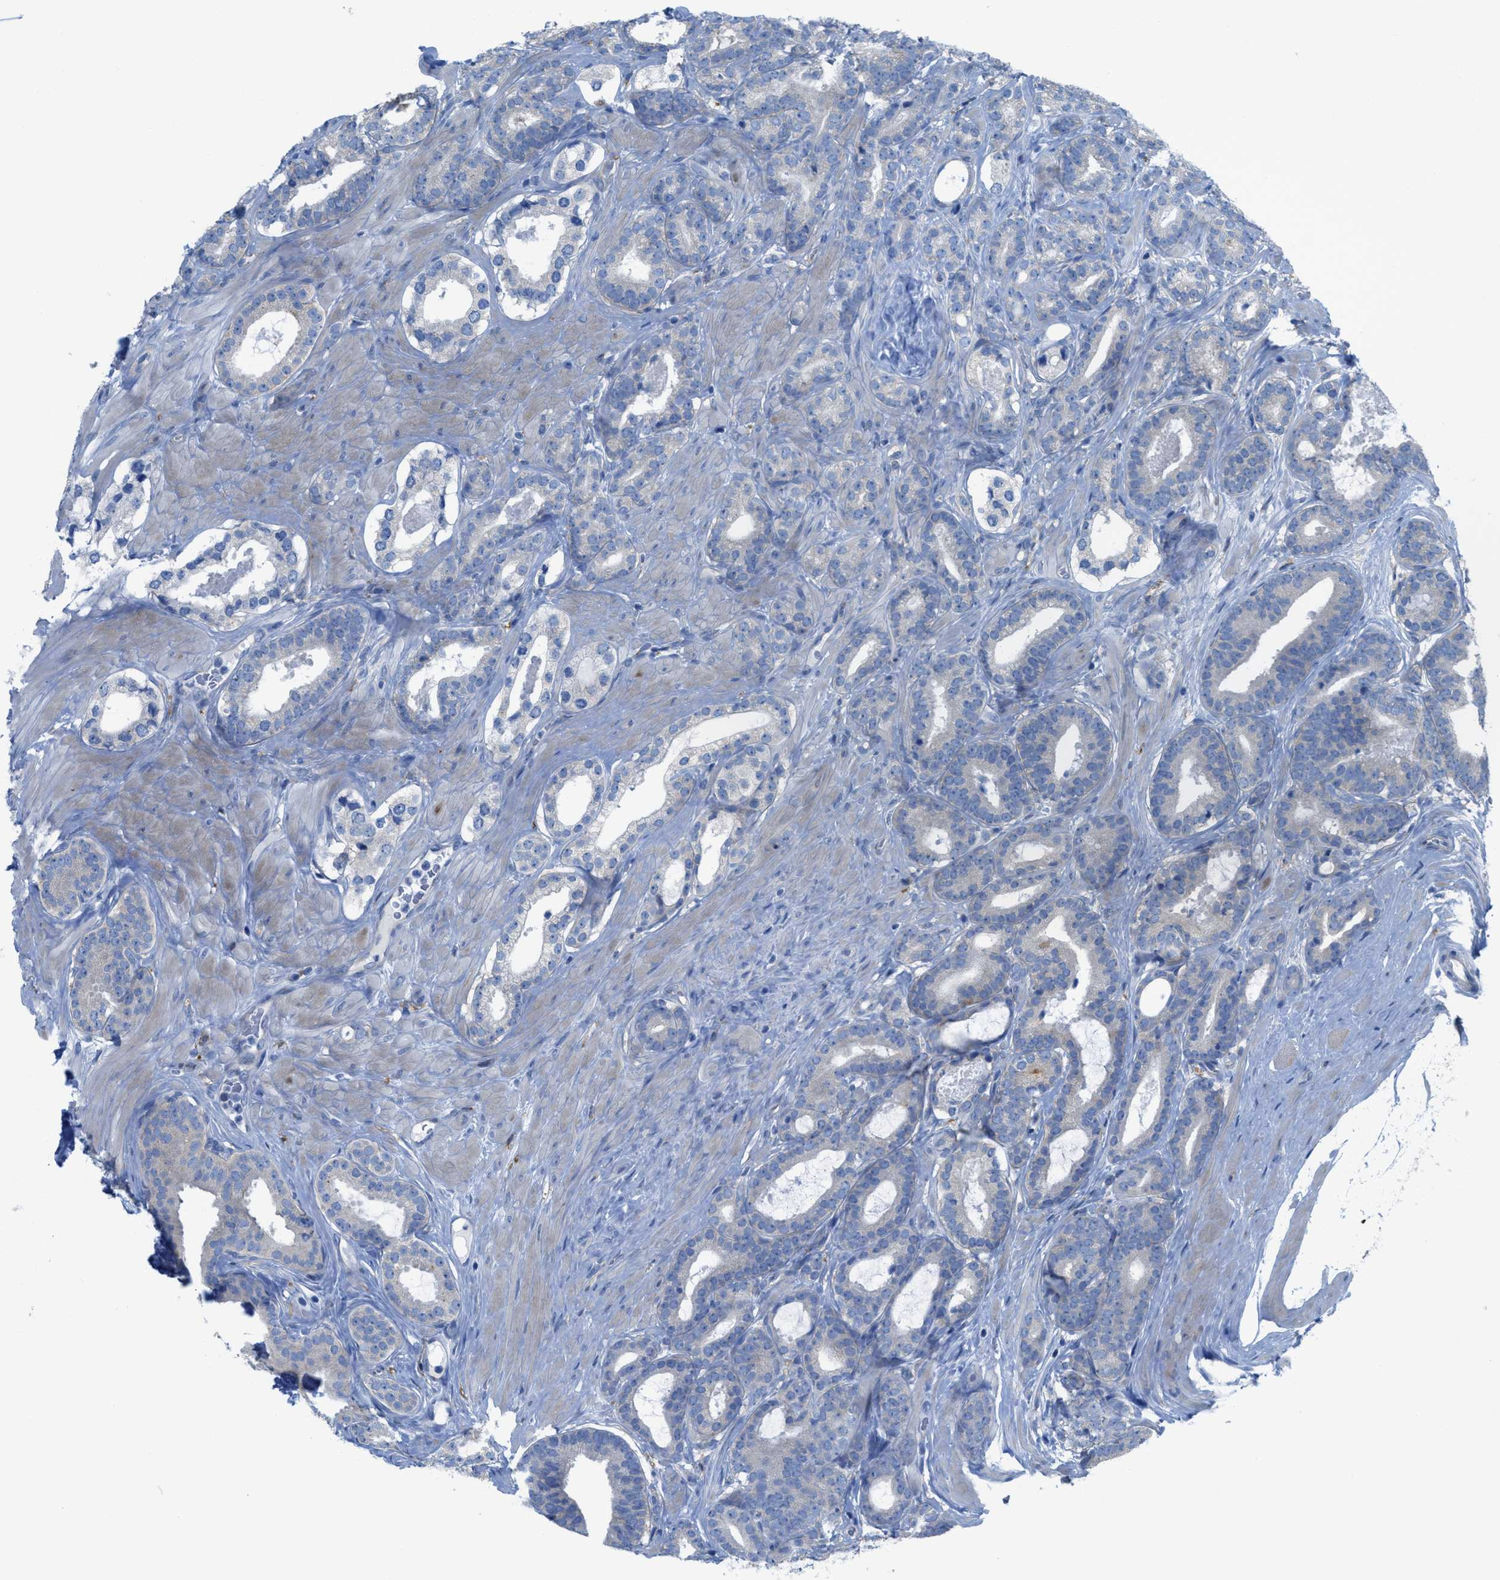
{"staining": {"intensity": "negative", "quantity": "none", "location": "none"}, "tissue": "prostate cancer", "cell_type": "Tumor cells", "image_type": "cancer", "snomed": [{"axis": "morphology", "description": "Adenocarcinoma, High grade"}, {"axis": "topography", "description": "Prostate"}], "caption": "There is no significant expression in tumor cells of prostate cancer (high-grade adenocarcinoma).", "gene": "EGFR", "patient": {"sex": "male", "age": 60}}